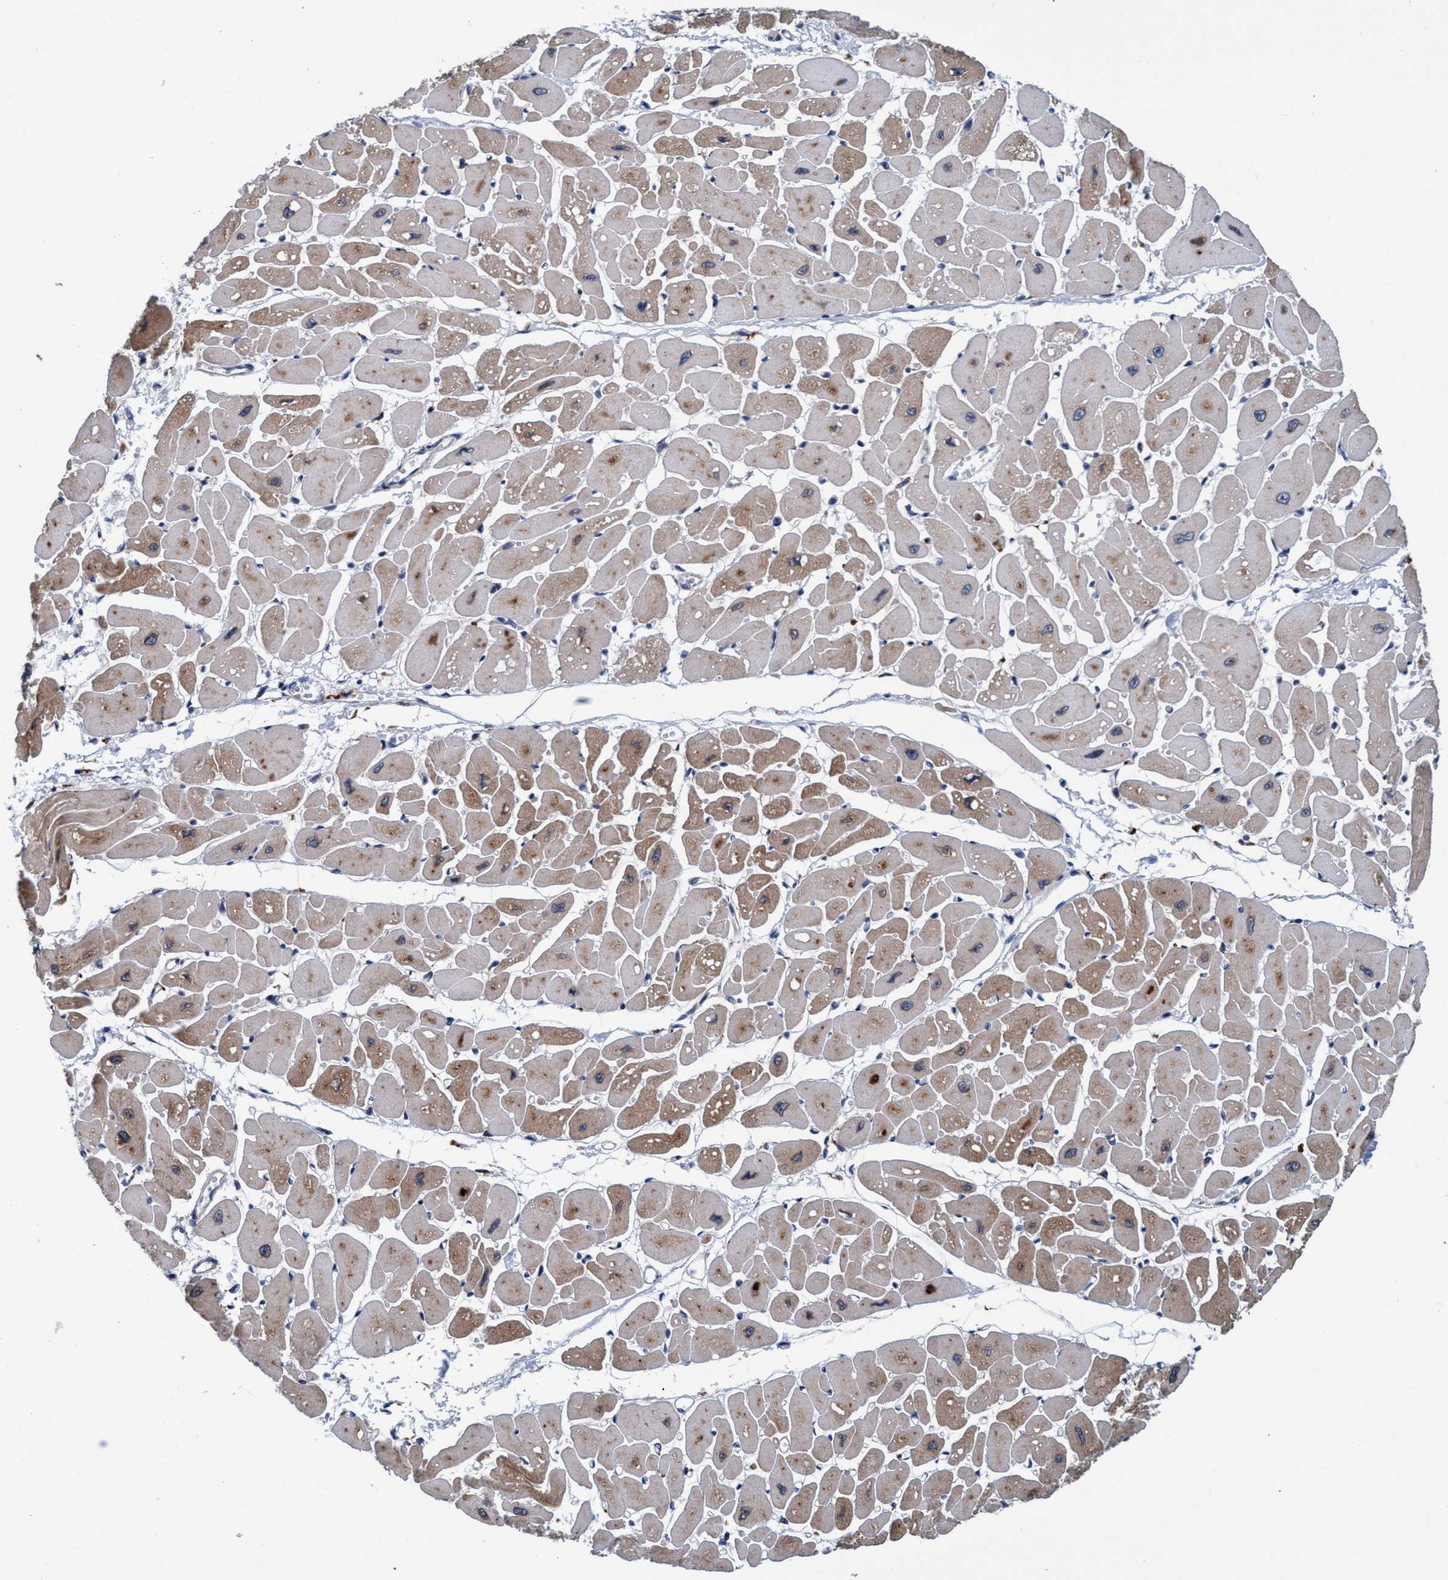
{"staining": {"intensity": "moderate", "quantity": ">75%", "location": "cytoplasmic/membranous"}, "tissue": "heart muscle", "cell_type": "Cardiomyocytes", "image_type": "normal", "snomed": [{"axis": "morphology", "description": "Normal tissue, NOS"}, {"axis": "topography", "description": "Heart"}], "caption": "Human heart muscle stained with a brown dye shows moderate cytoplasmic/membranous positive staining in approximately >75% of cardiomyocytes.", "gene": "ENDOG", "patient": {"sex": "female", "age": 54}}